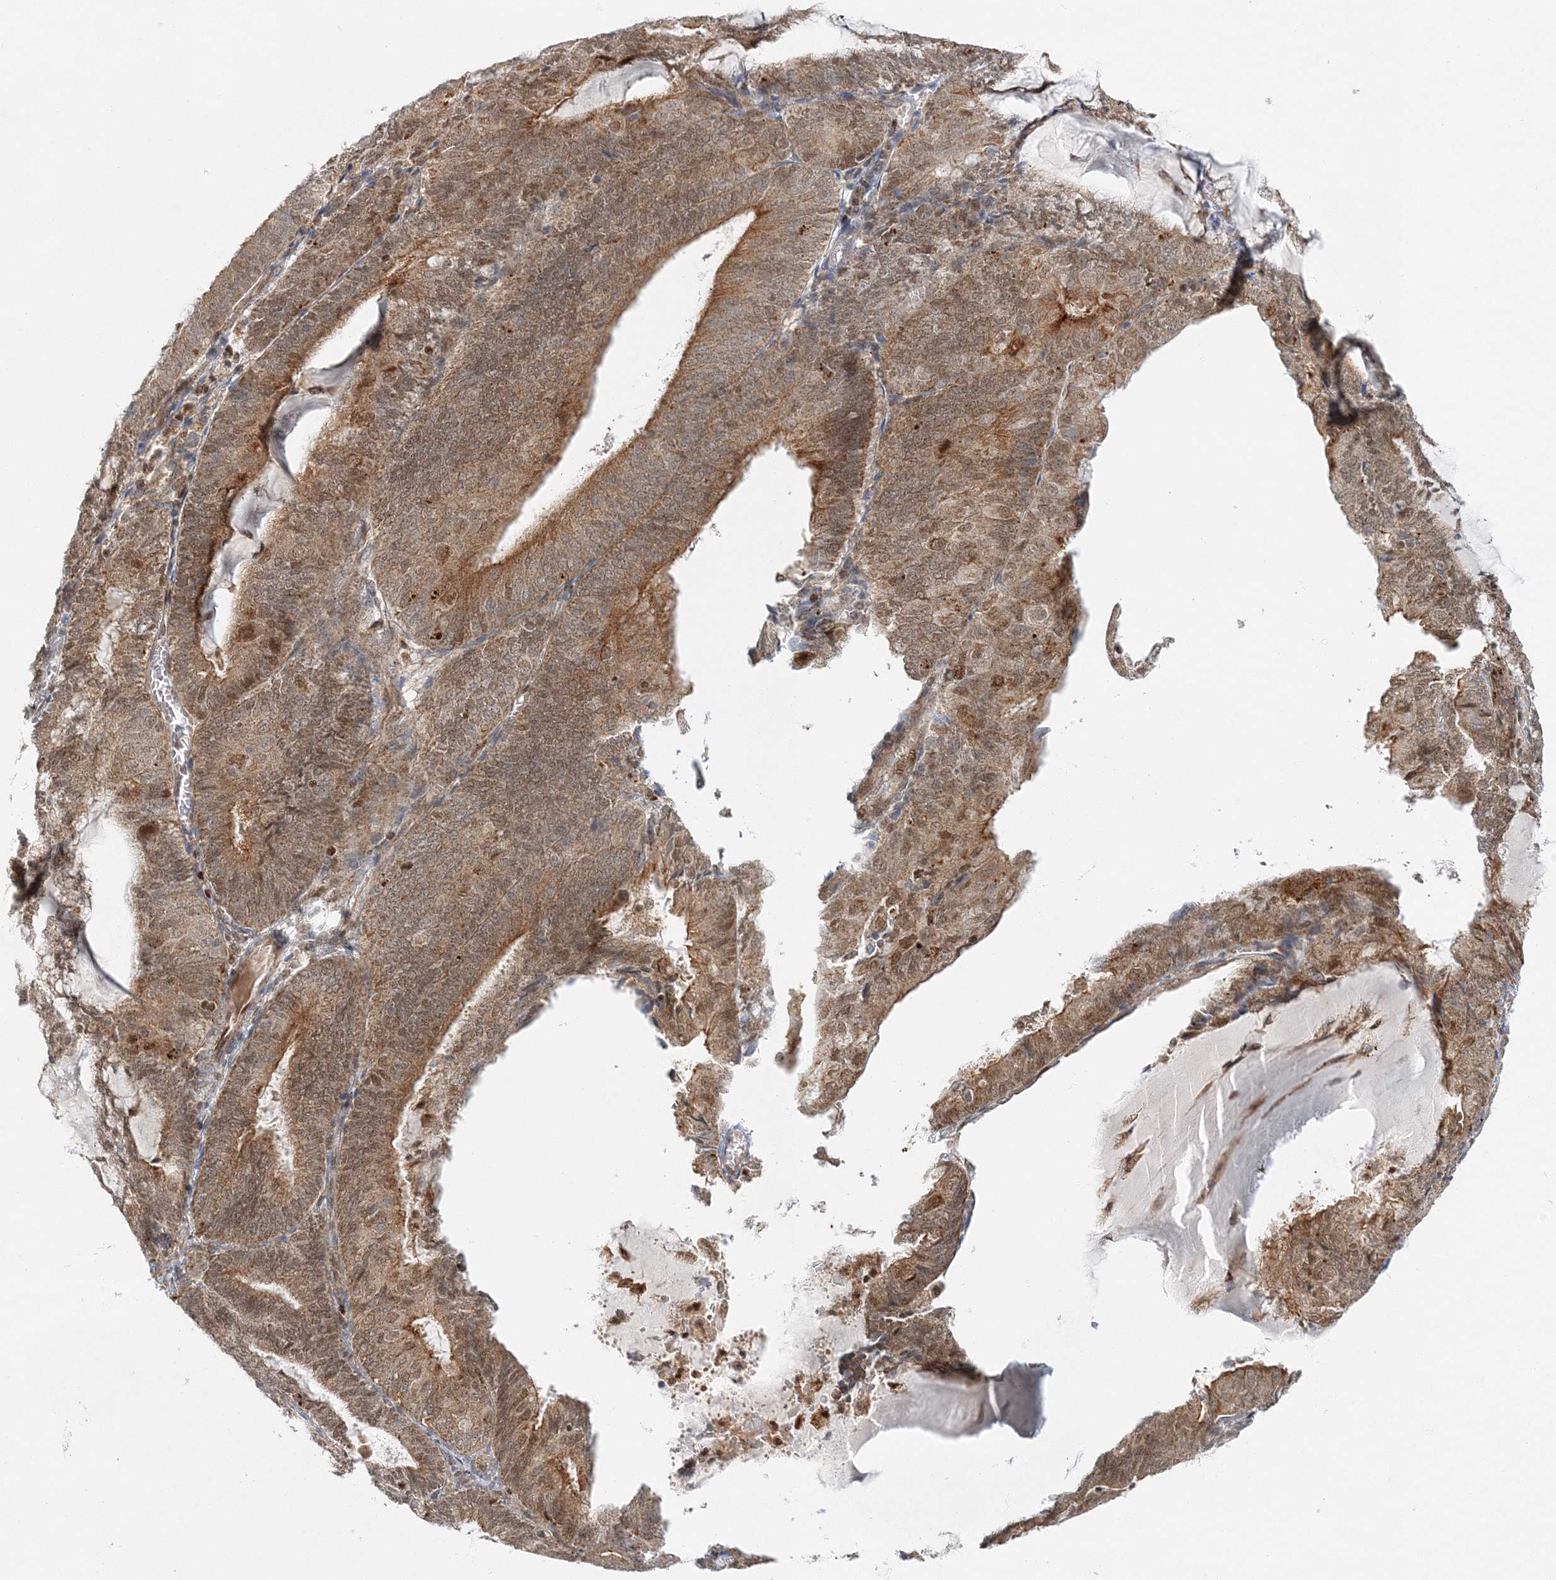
{"staining": {"intensity": "moderate", "quantity": ">75%", "location": "cytoplasmic/membranous,nuclear"}, "tissue": "endometrial cancer", "cell_type": "Tumor cells", "image_type": "cancer", "snomed": [{"axis": "morphology", "description": "Adenocarcinoma, NOS"}, {"axis": "topography", "description": "Endometrium"}], "caption": "The immunohistochemical stain shows moderate cytoplasmic/membranous and nuclear positivity in tumor cells of endometrial cancer tissue. (DAB IHC with brightfield microscopy, high magnification).", "gene": "RAB11FIP2", "patient": {"sex": "female", "age": 81}}